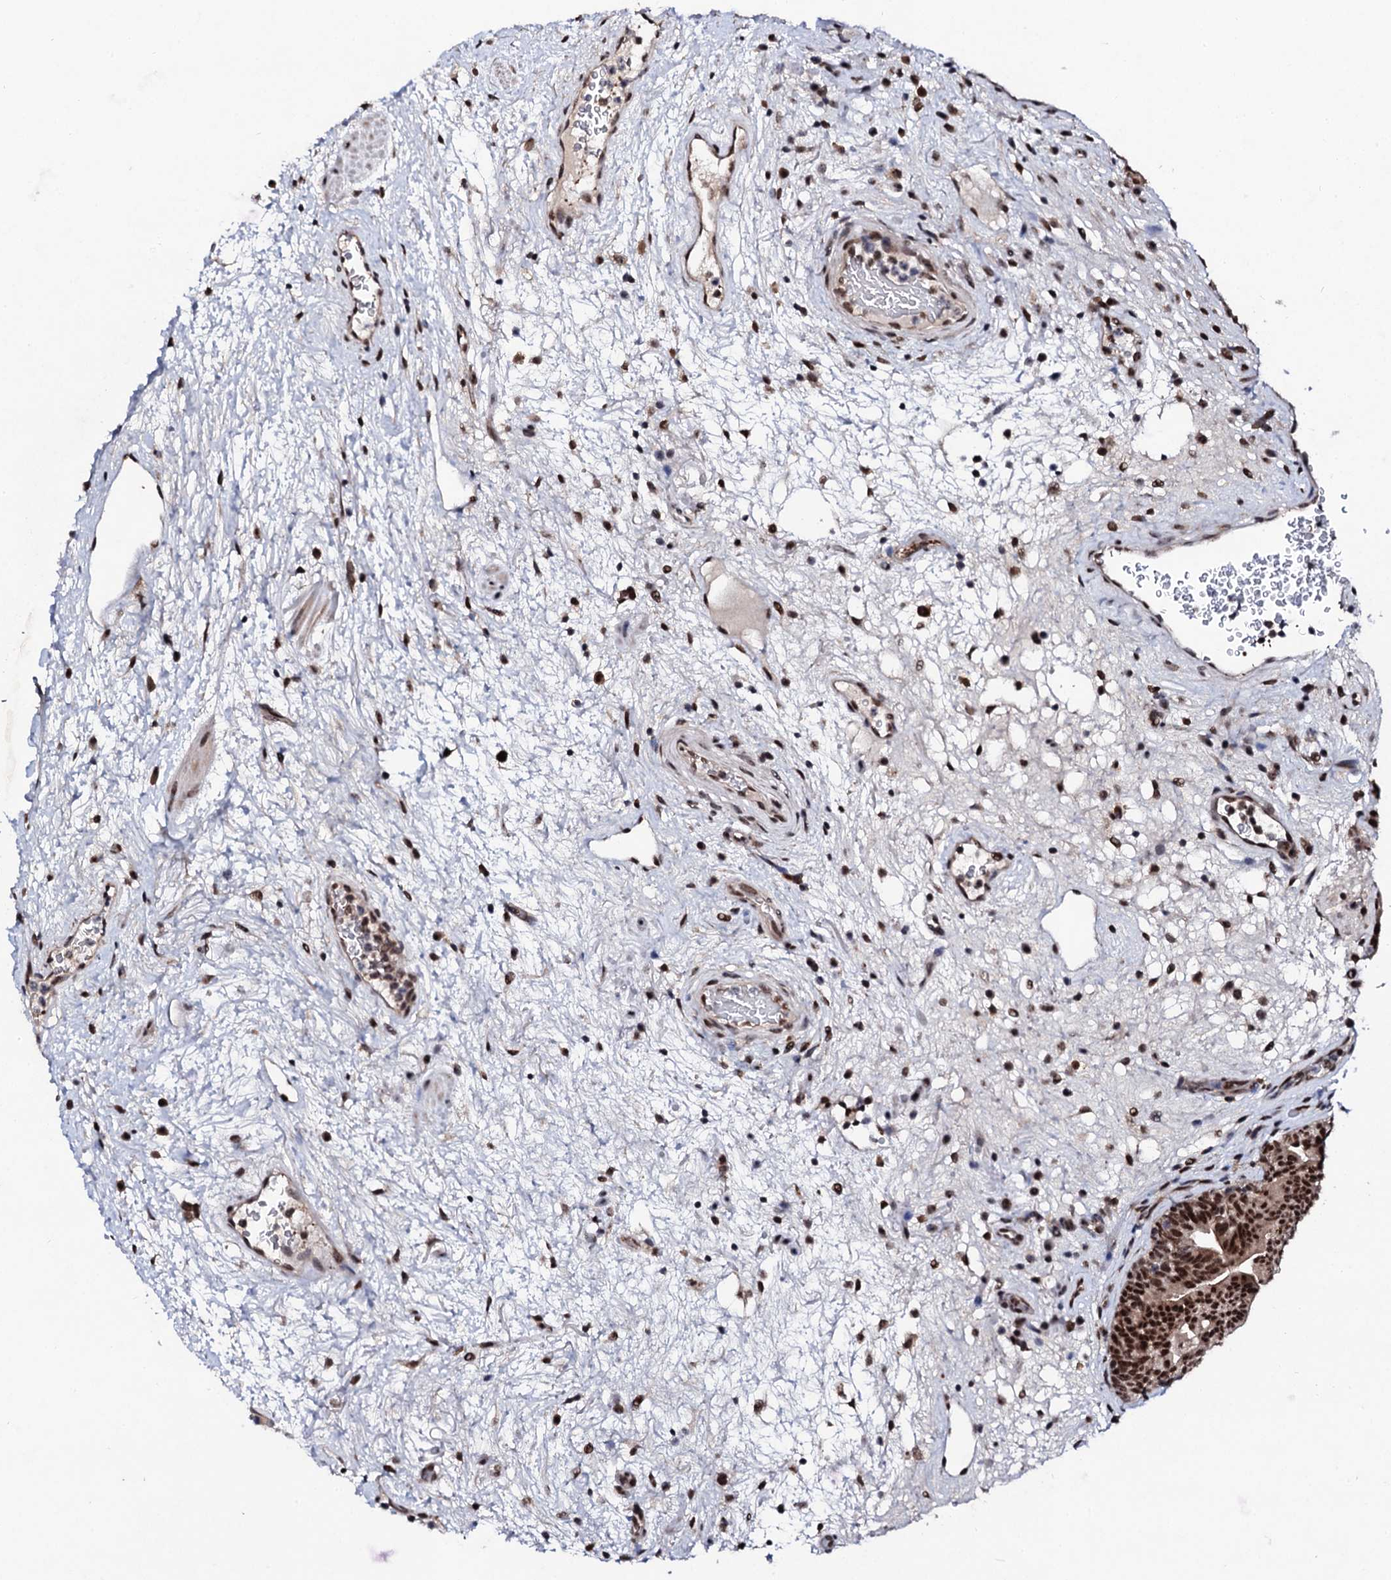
{"staining": {"intensity": "strong", "quantity": ">75%", "location": "nuclear"}, "tissue": "urinary bladder", "cell_type": "Urothelial cells", "image_type": "normal", "snomed": [{"axis": "morphology", "description": "Normal tissue, NOS"}, {"axis": "topography", "description": "Urinary bladder"}], "caption": "IHC image of benign urinary bladder: urinary bladder stained using IHC shows high levels of strong protein expression localized specifically in the nuclear of urothelial cells, appearing as a nuclear brown color.", "gene": "CSTF3", "patient": {"sex": "male", "age": 71}}